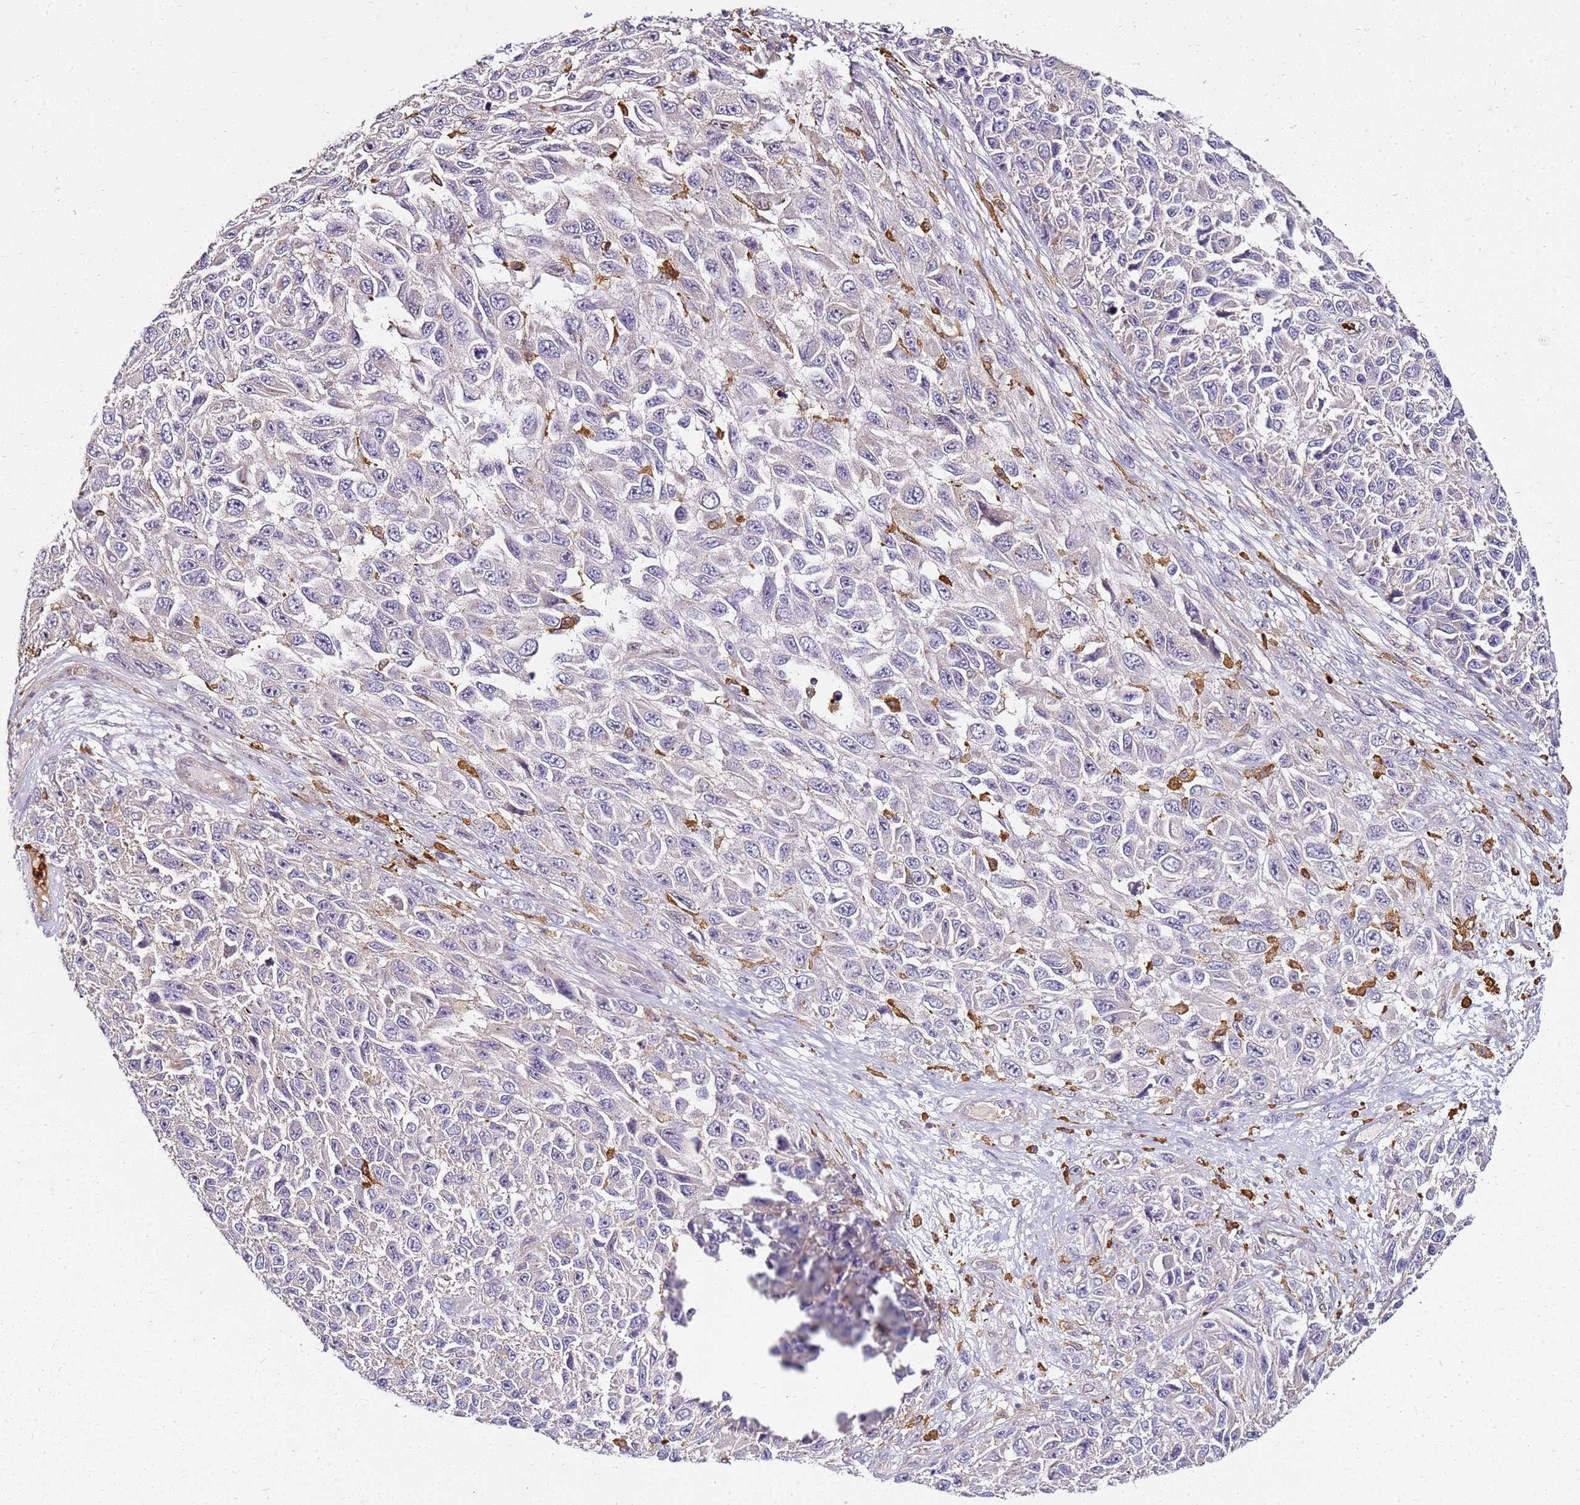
{"staining": {"intensity": "negative", "quantity": "none", "location": "none"}, "tissue": "melanoma", "cell_type": "Tumor cells", "image_type": "cancer", "snomed": [{"axis": "morphology", "description": "Normal tissue, NOS"}, {"axis": "morphology", "description": "Malignant melanoma, NOS"}, {"axis": "topography", "description": "Skin"}], "caption": "There is no significant staining in tumor cells of melanoma. (Stains: DAB (3,3'-diaminobenzidine) IHC with hematoxylin counter stain, Microscopy: brightfield microscopy at high magnification).", "gene": "RNF11", "patient": {"sex": "female", "age": 96}}